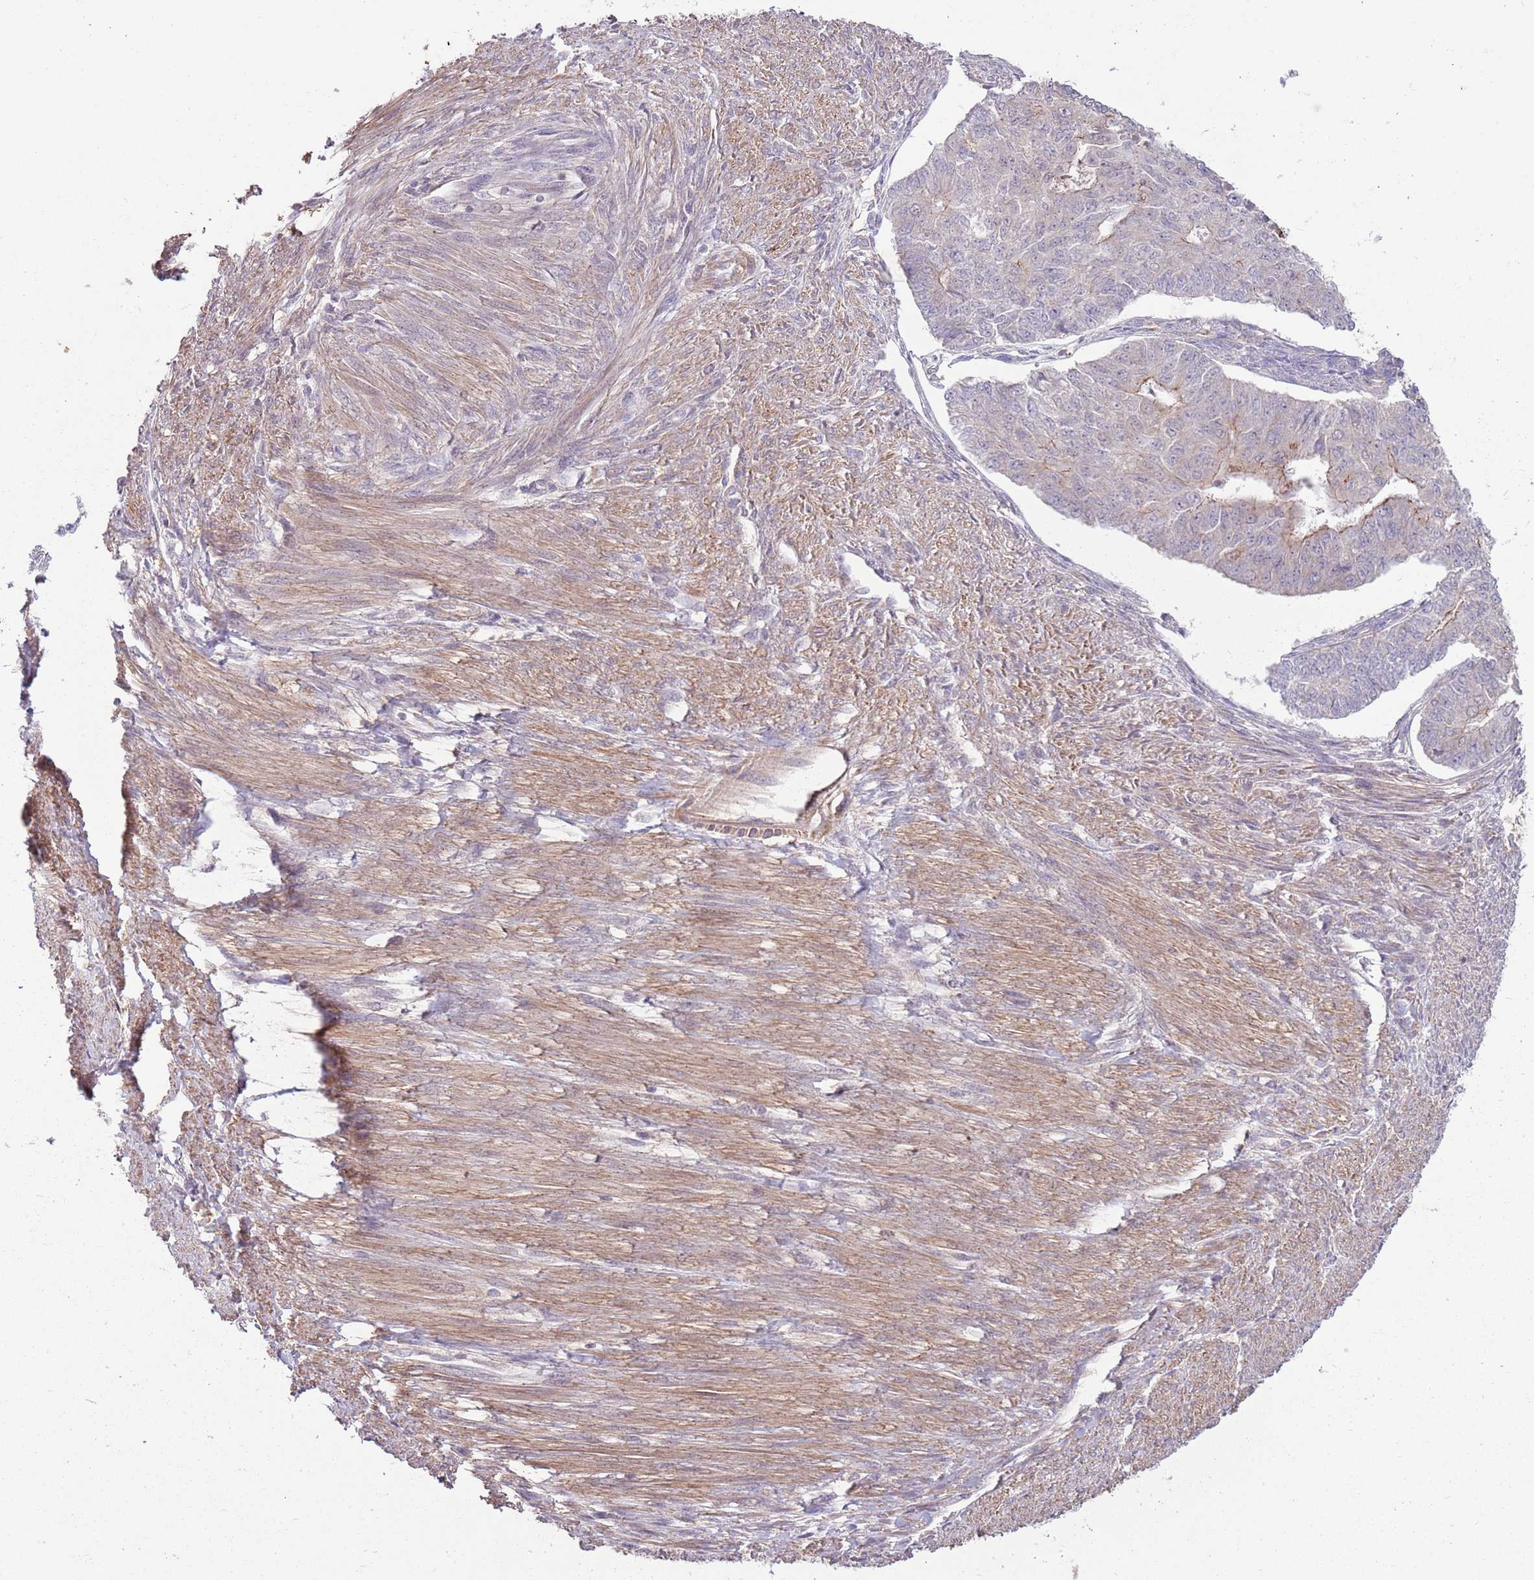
{"staining": {"intensity": "weak", "quantity": "<25%", "location": "cytoplasmic/membranous"}, "tissue": "endometrial cancer", "cell_type": "Tumor cells", "image_type": "cancer", "snomed": [{"axis": "morphology", "description": "Adenocarcinoma, NOS"}, {"axis": "topography", "description": "Endometrium"}], "caption": "This is an immunohistochemistry (IHC) micrograph of adenocarcinoma (endometrial). There is no staining in tumor cells.", "gene": "SPATA31D1", "patient": {"sex": "female", "age": 32}}